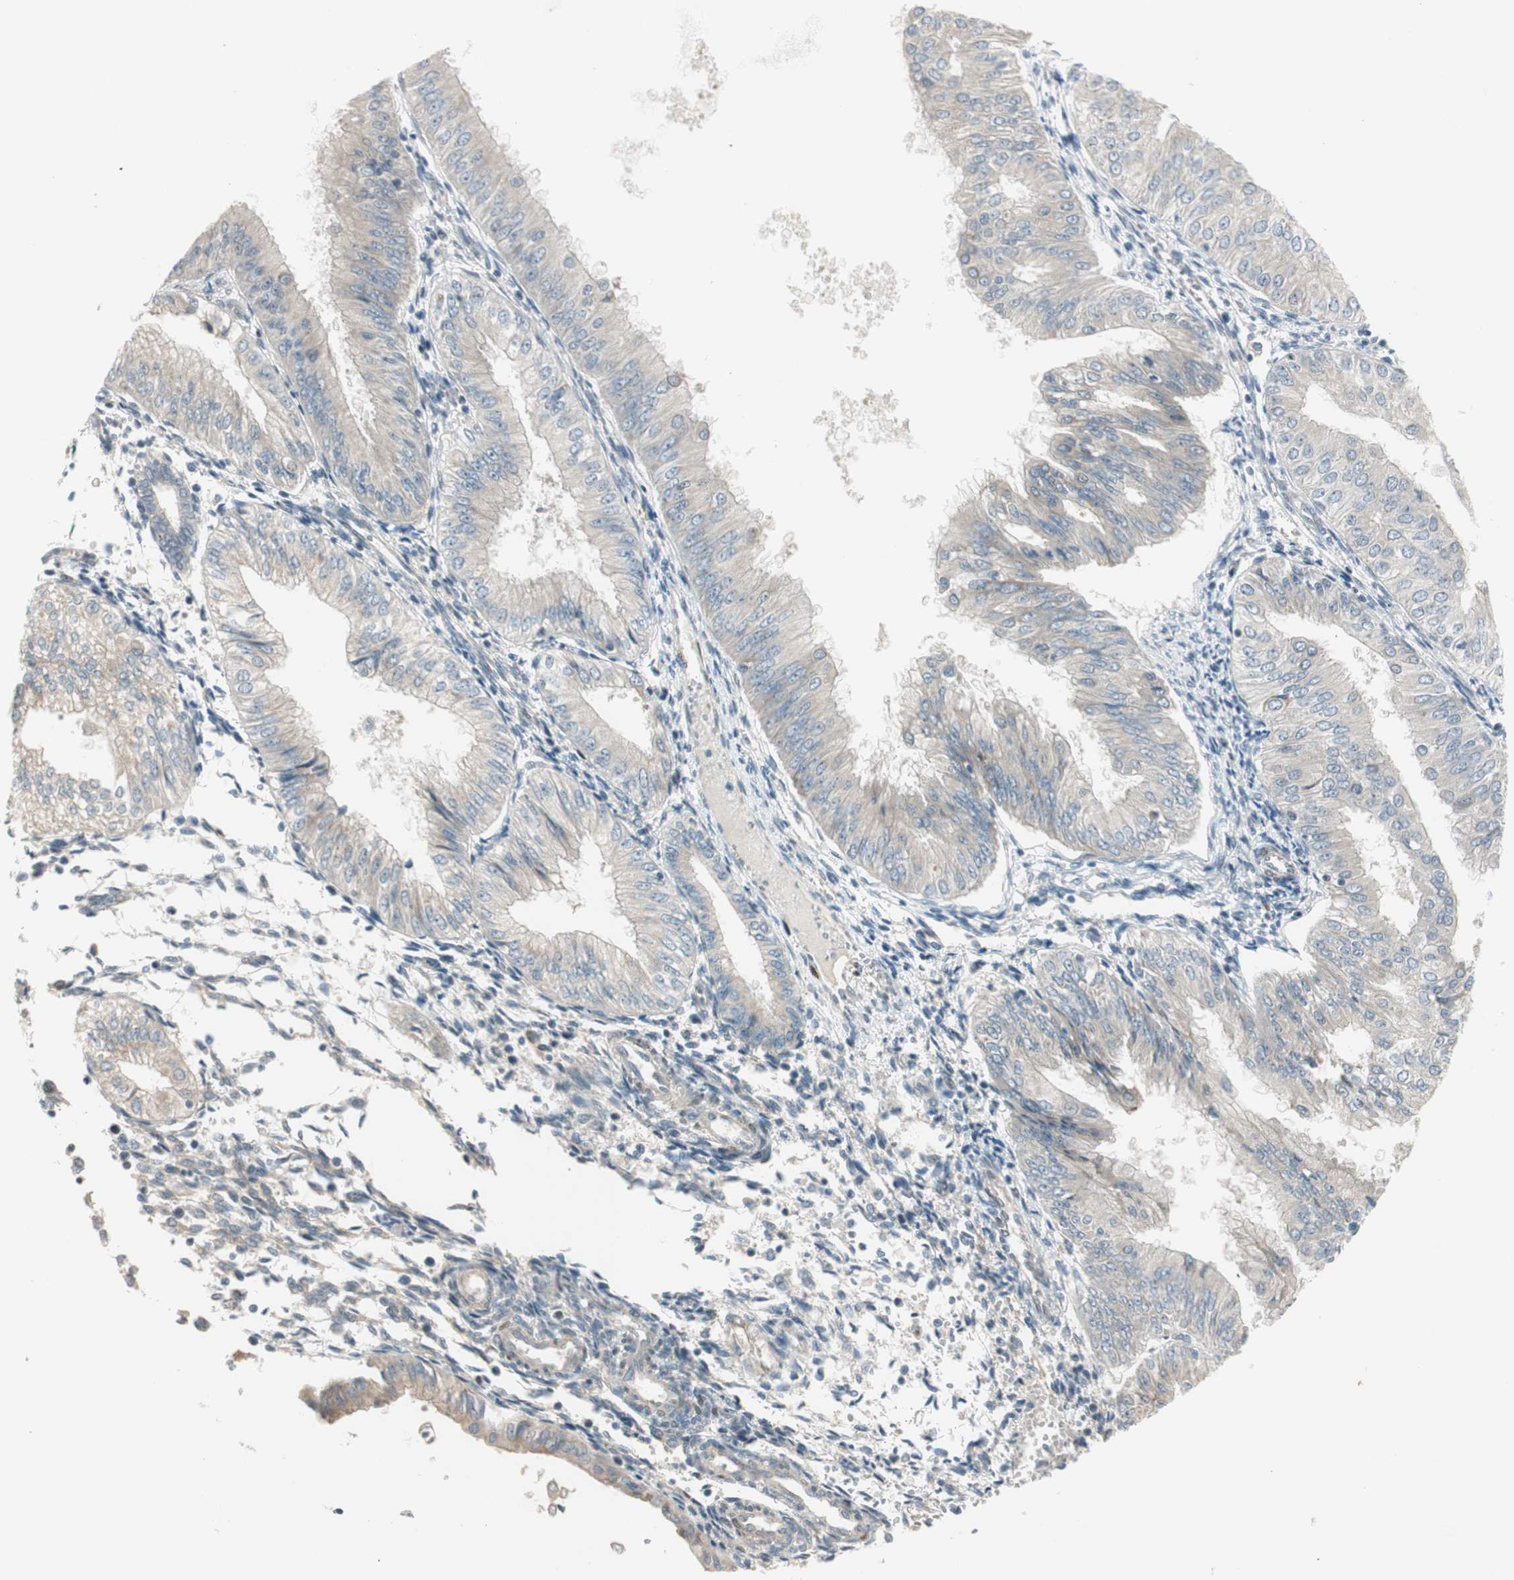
{"staining": {"intensity": "weak", "quantity": "25%-75%", "location": "cytoplasmic/membranous"}, "tissue": "endometrial cancer", "cell_type": "Tumor cells", "image_type": "cancer", "snomed": [{"axis": "morphology", "description": "Adenocarcinoma, NOS"}, {"axis": "topography", "description": "Endometrium"}], "caption": "High-magnification brightfield microscopy of endometrial cancer stained with DAB (brown) and counterstained with hematoxylin (blue). tumor cells exhibit weak cytoplasmic/membranous staining is seen in about25%-75% of cells.", "gene": "CGRRF1", "patient": {"sex": "female", "age": 53}}